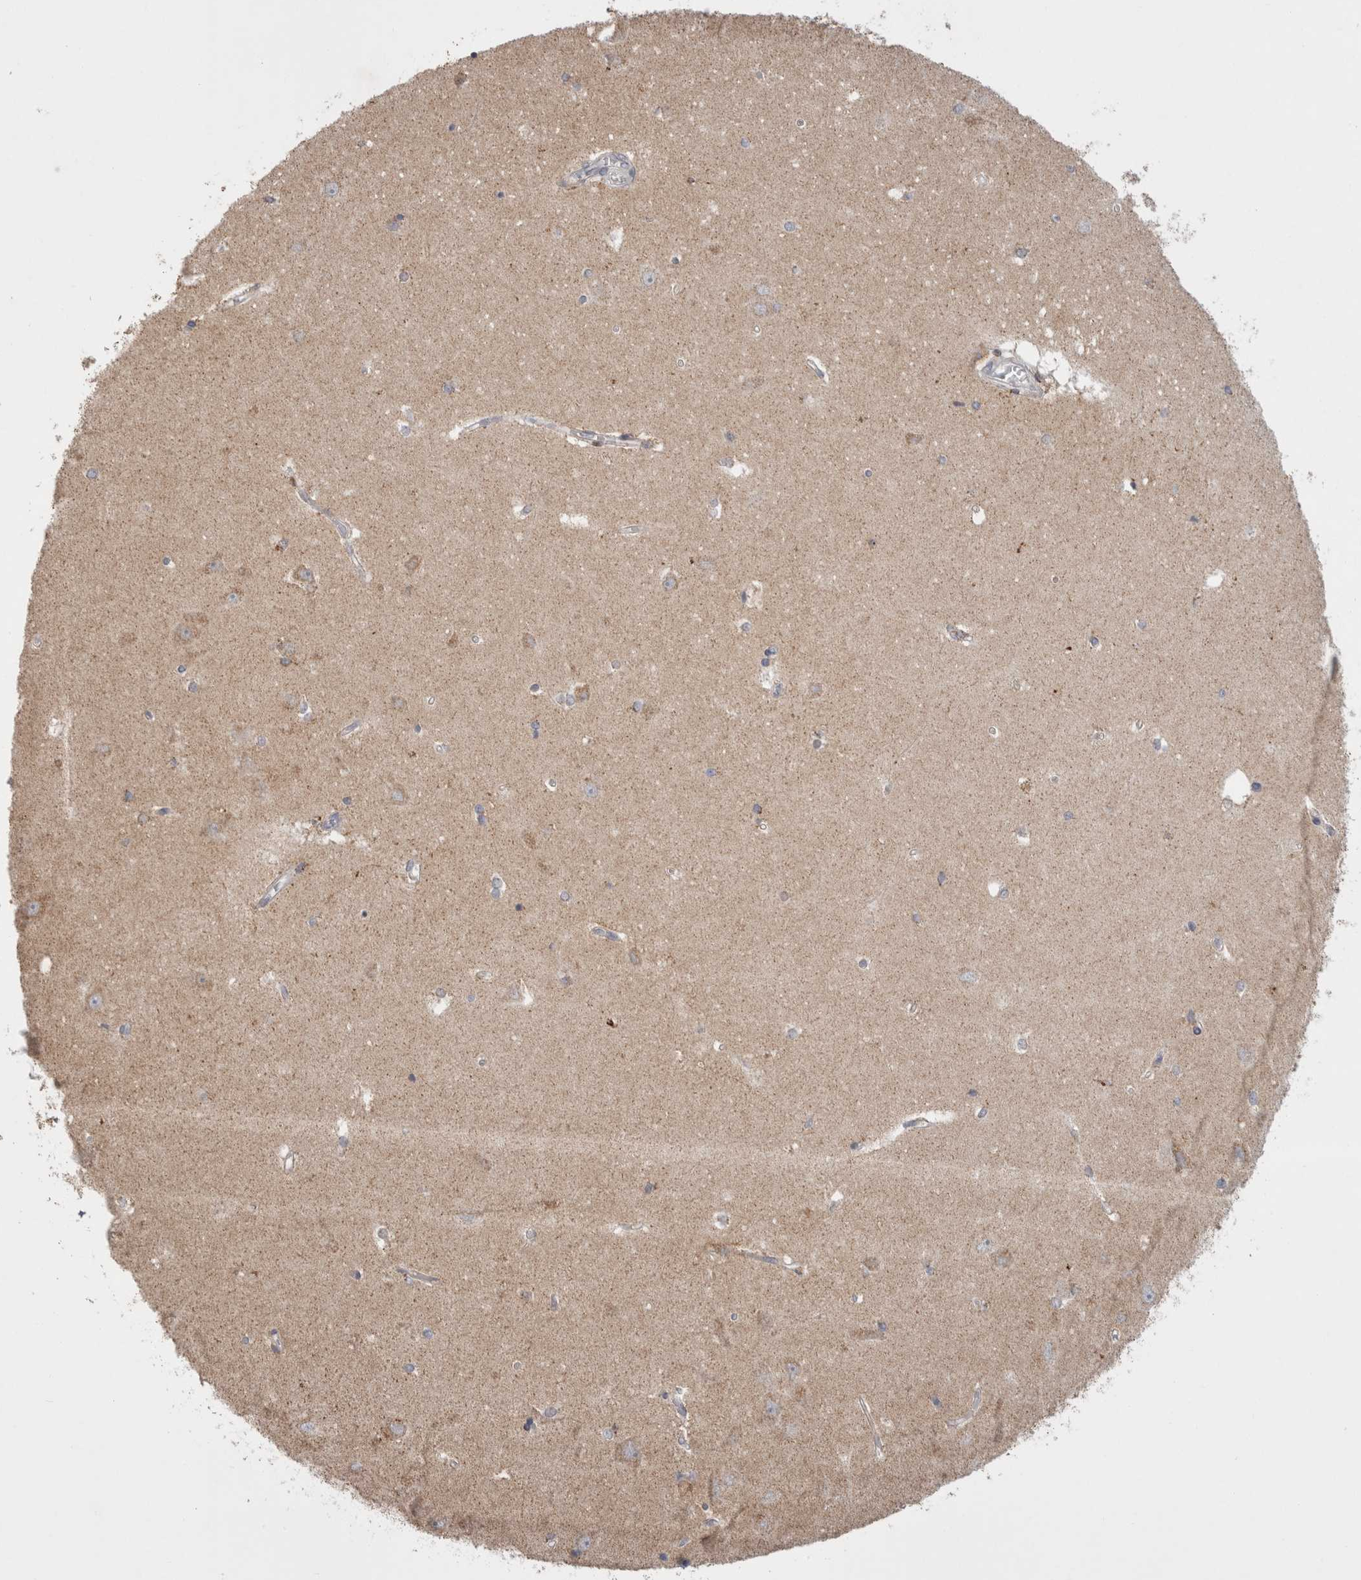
{"staining": {"intensity": "weak", "quantity": "25%-75%", "location": "cytoplasmic/membranous"}, "tissue": "hippocampus", "cell_type": "Glial cells", "image_type": "normal", "snomed": [{"axis": "morphology", "description": "Normal tissue, NOS"}, {"axis": "topography", "description": "Hippocampus"}], "caption": "High-power microscopy captured an immunohistochemistry image of unremarkable hippocampus, revealing weak cytoplasmic/membranous staining in approximately 25%-75% of glial cells.", "gene": "HROB", "patient": {"sex": "male", "age": 45}}